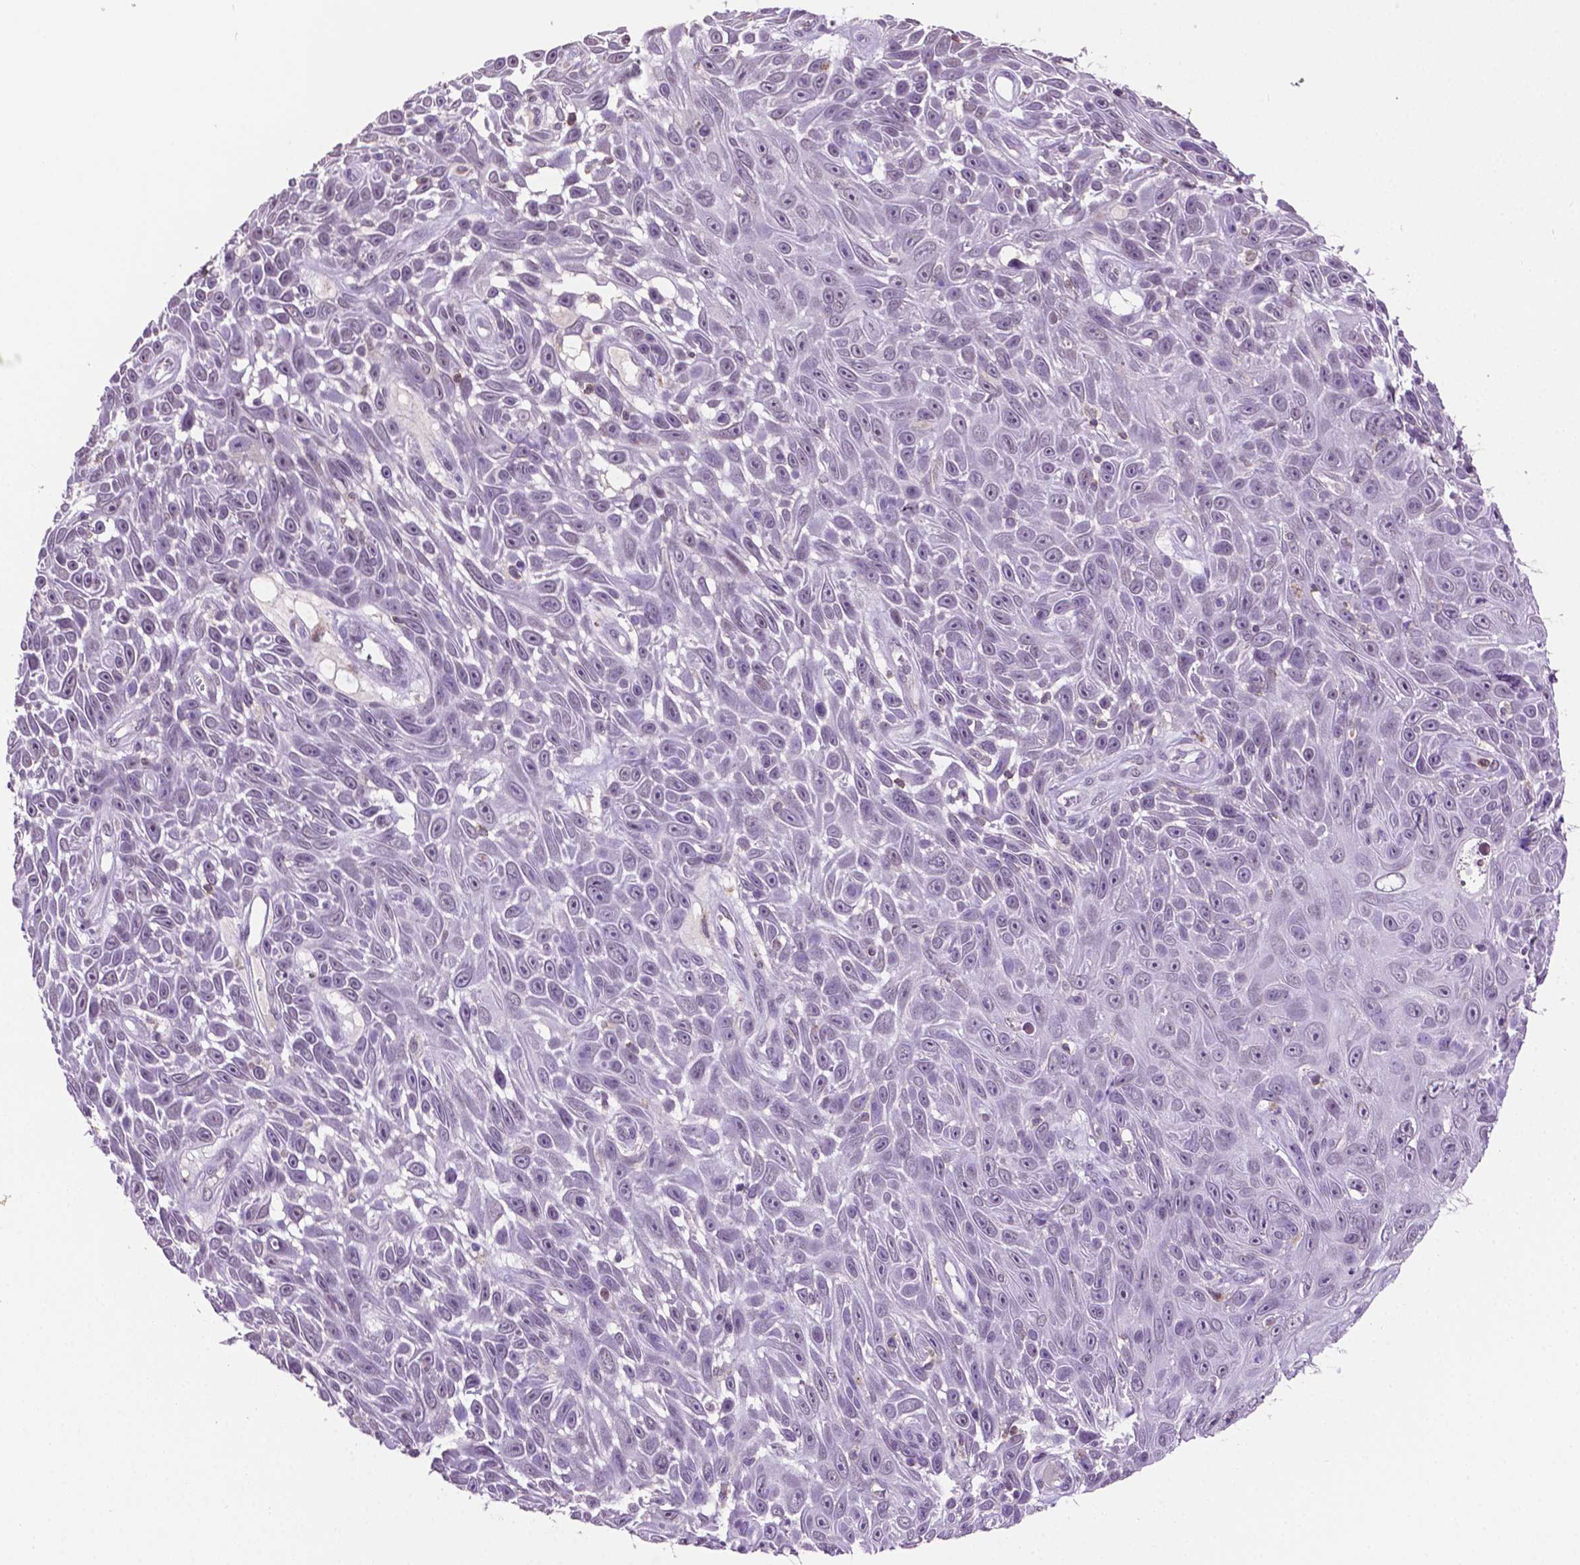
{"staining": {"intensity": "negative", "quantity": "none", "location": "none"}, "tissue": "skin cancer", "cell_type": "Tumor cells", "image_type": "cancer", "snomed": [{"axis": "morphology", "description": "Squamous cell carcinoma, NOS"}, {"axis": "topography", "description": "Skin"}], "caption": "Skin squamous cell carcinoma was stained to show a protein in brown. There is no significant staining in tumor cells.", "gene": "PTPN6", "patient": {"sex": "male", "age": 82}}